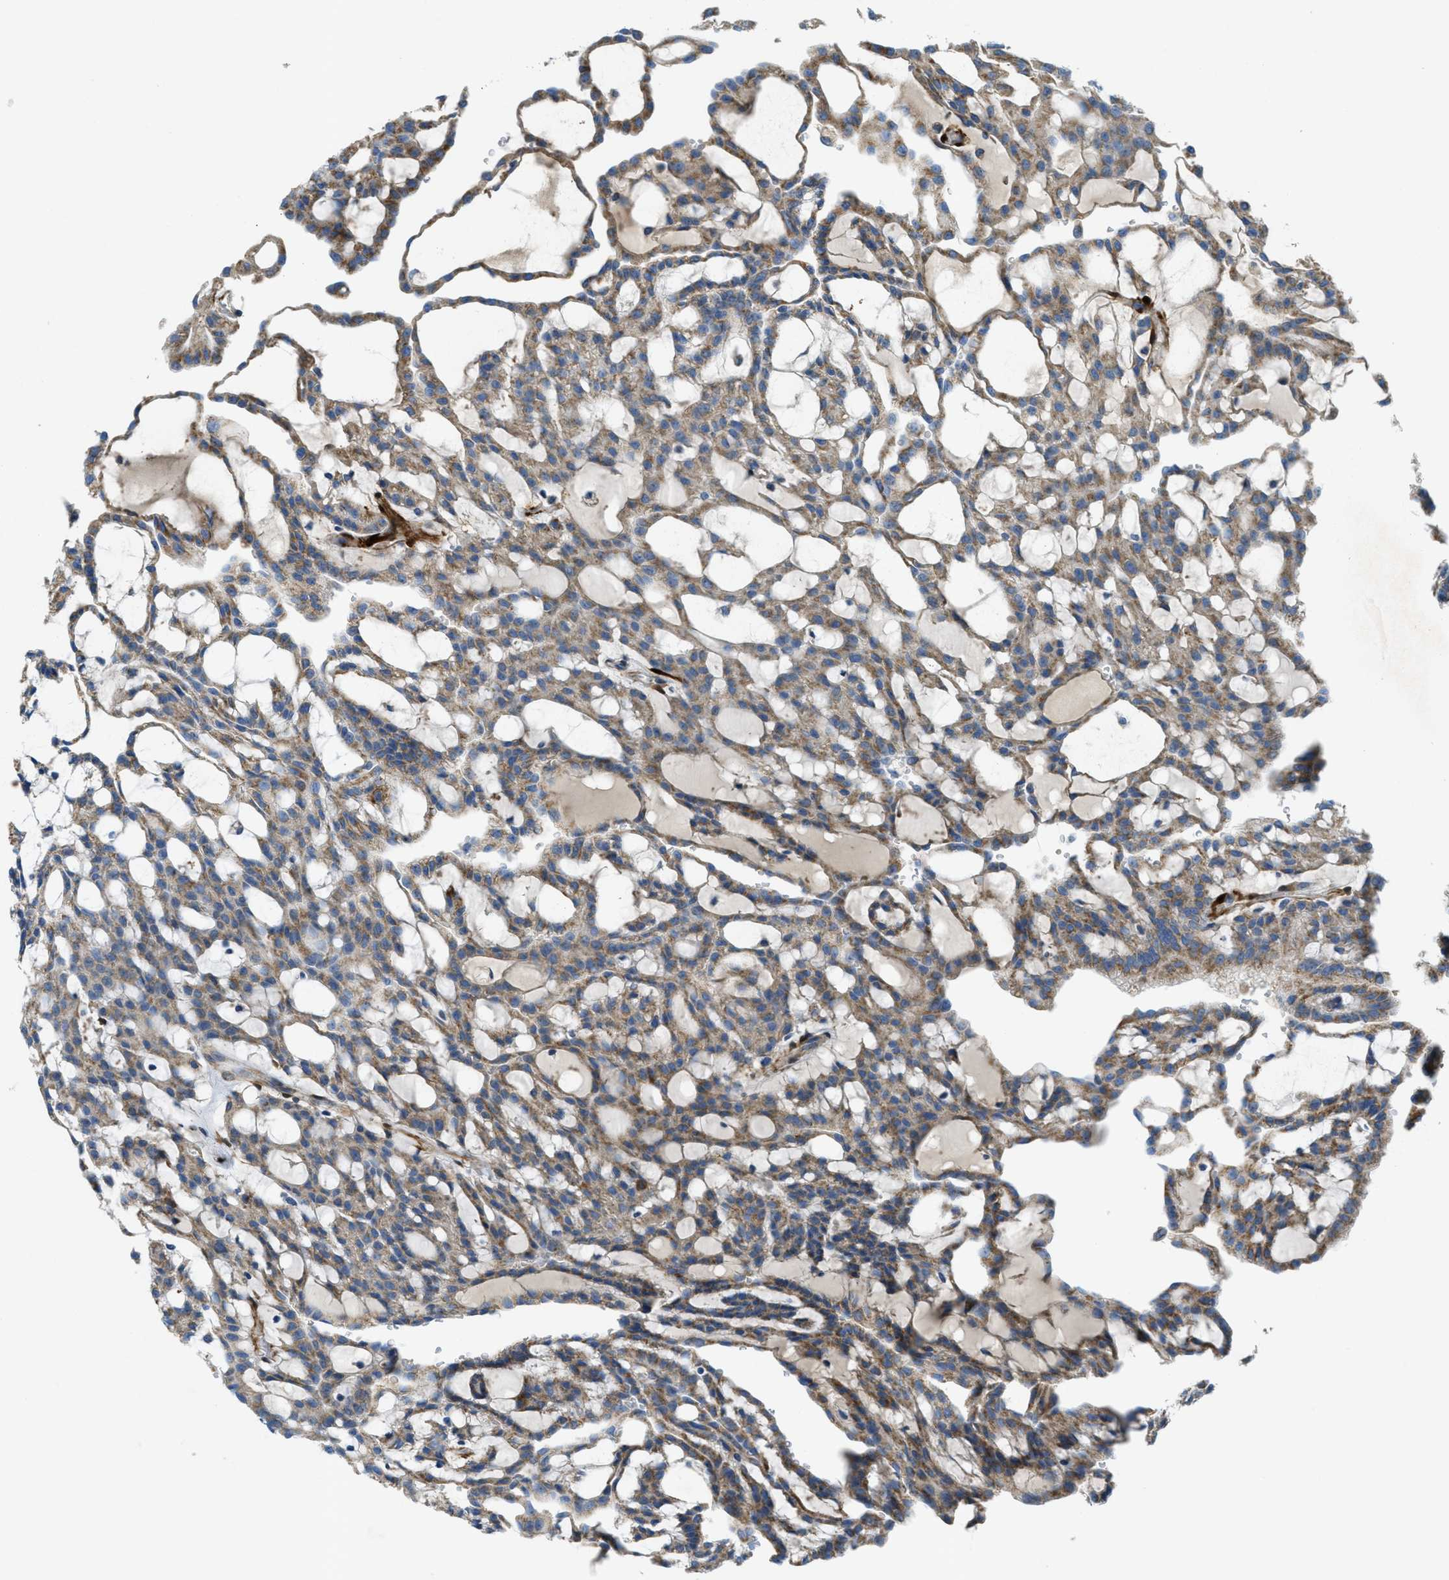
{"staining": {"intensity": "moderate", "quantity": ">75%", "location": "cytoplasmic/membranous"}, "tissue": "renal cancer", "cell_type": "Tumor cells", "image_type": "cancer", "snomed": [{"axis": "morphology", "description": "Adenocarcinoma, NOS"}, {"axis": "topography", "description": "Kidney"}], "caption": "The image displays a brown stain indicating the presence of a protein in the cytoplasmic/membranous of tumor cells in renal cancer (adenocarcinoma).", "gene": "CYGB", "patient": {"sex": "male", "age": 63}}